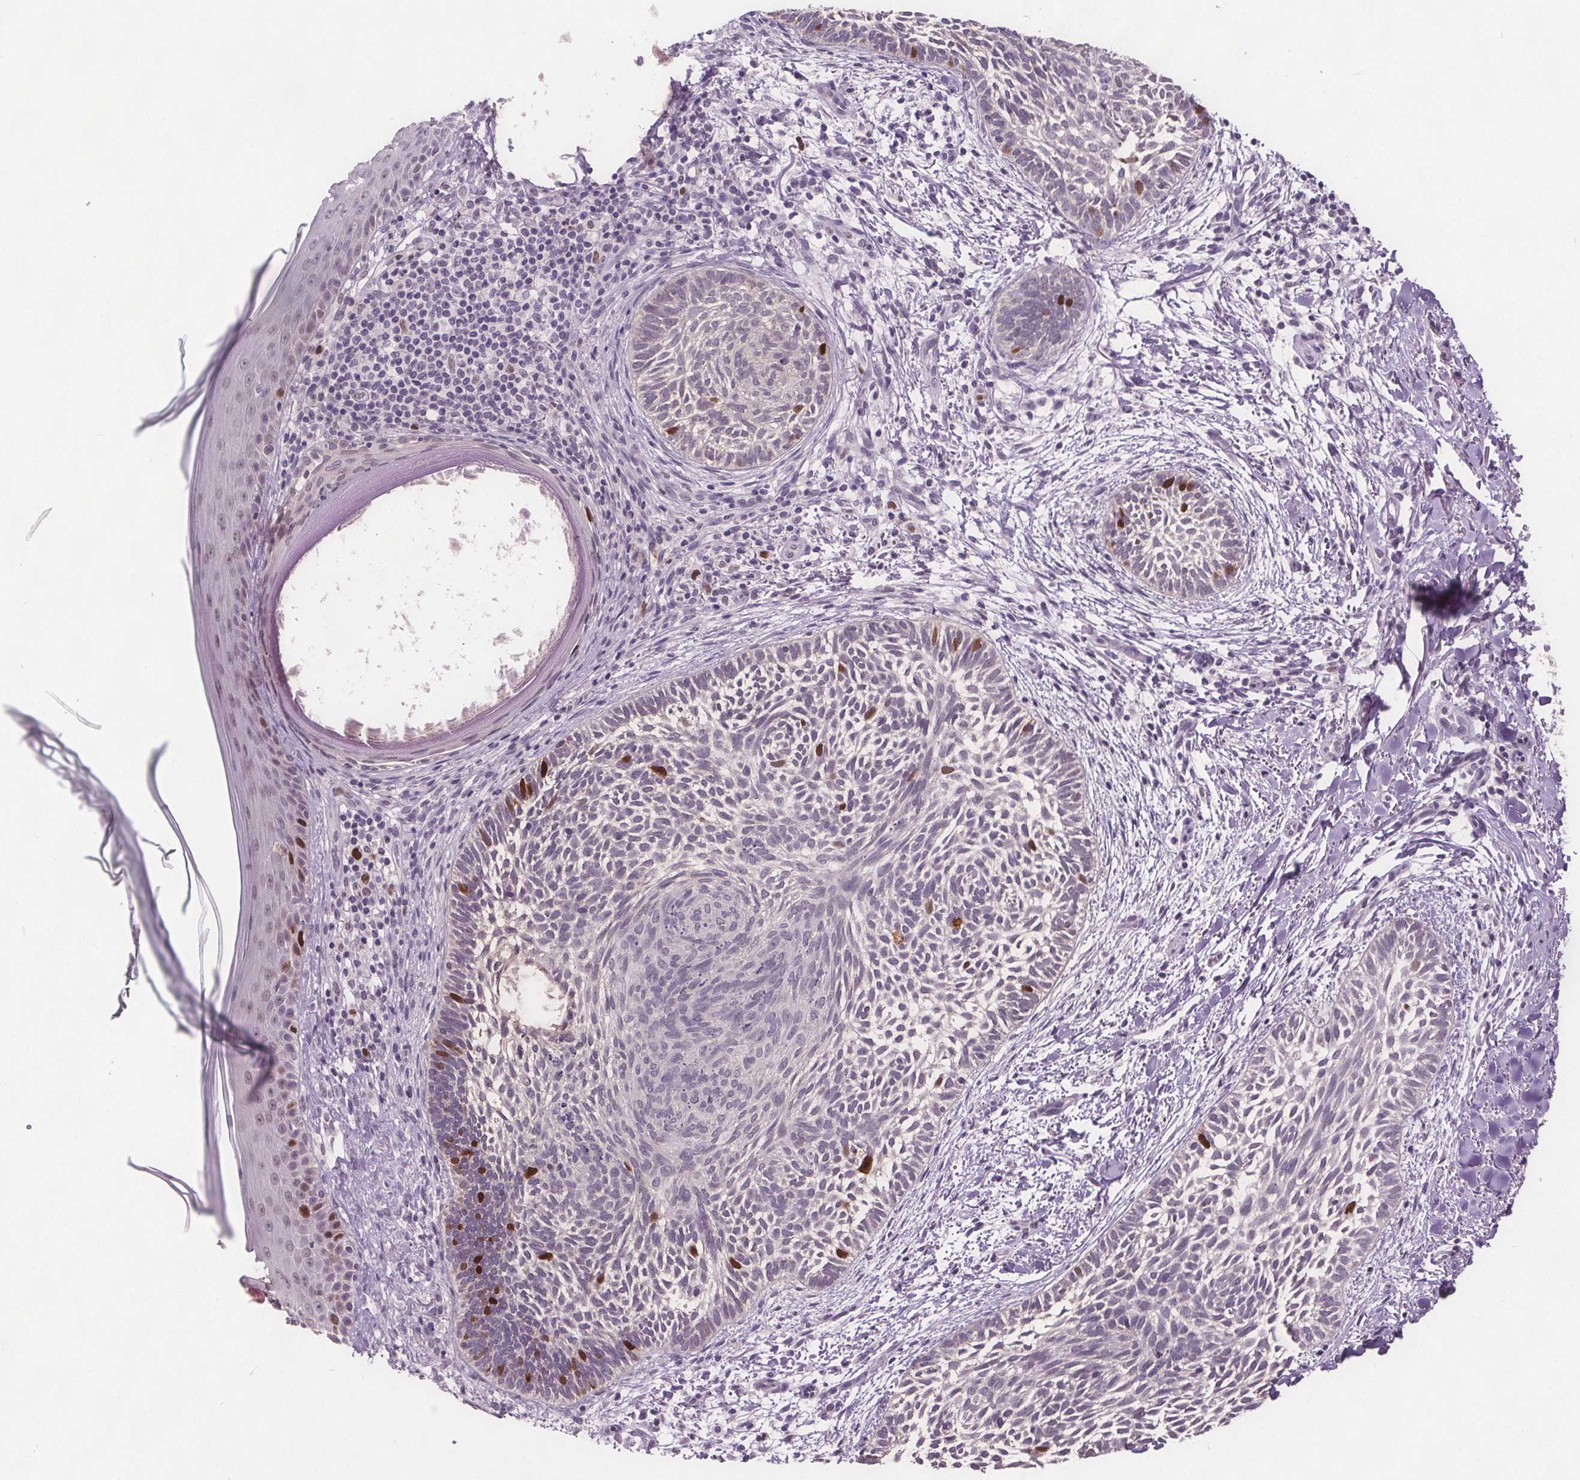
{"staining": {"intensity": "strong", "quantity": "<25%", "location": "nuclear"}, "tissue": "skin cancer", "cell_type": "Tumor cells", "image_type": "cancer", "snomed": [{"axis": "morphology", "description": "Normal tissue, NOS"}, {"axis": "morphology", "description": "Basal cell carcinoma"}, {"axis": "topography", "description": "Skin"}], "caption": "Tumor cells show medium levels of strong nuclear expression in about <25% of cells in skin cancer (basal cell carcinoma). (DAB (3,3'-diaminobenzidine) IHC with brightfield microscopy, high magnification).", "gene": "CENPF", "patient": {"sex": "male", "age": 46}}